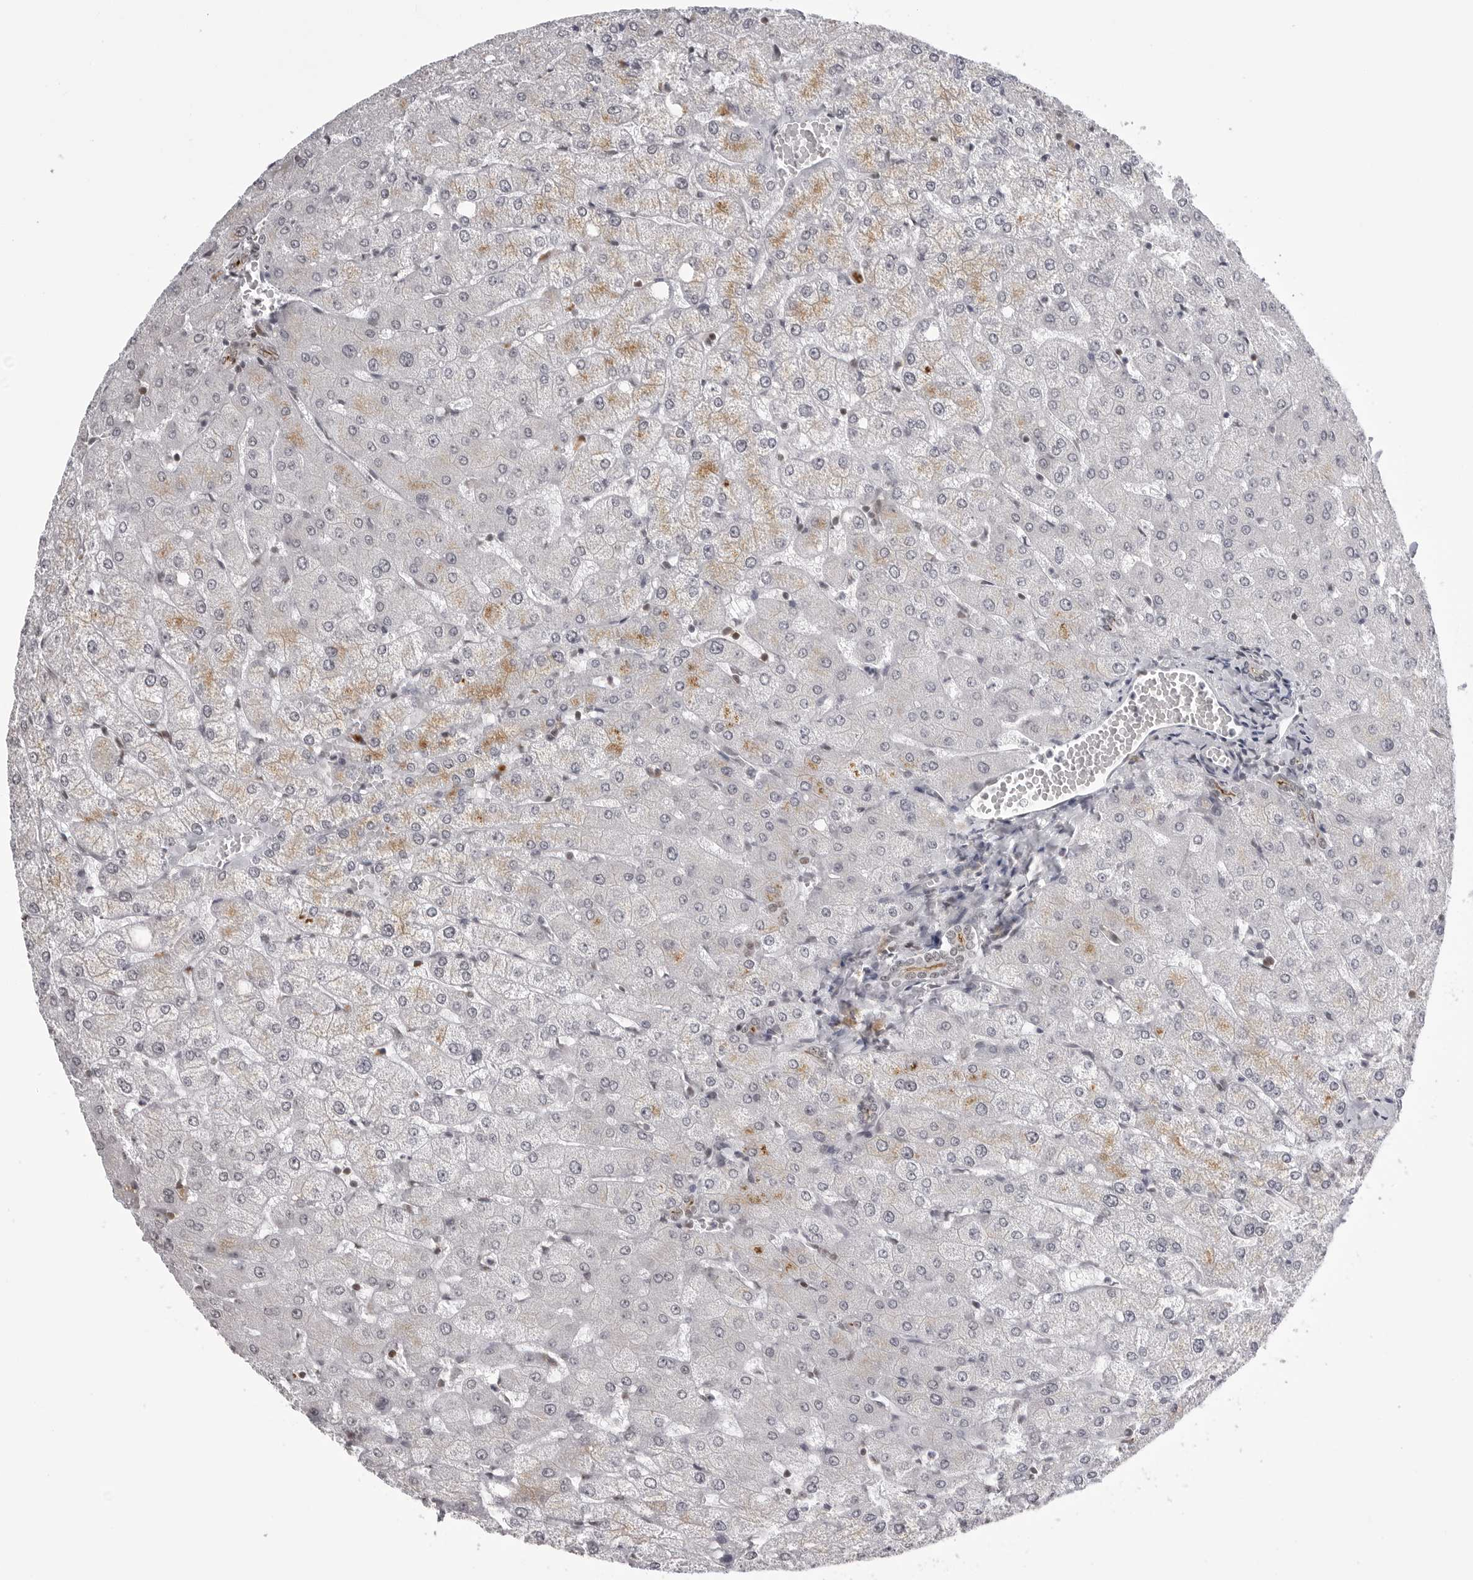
{"staining": {"intensity": "weak", "quantity": "<25%", "location": "cytoplasmic/membranous"}, "tissue": "liver", "cell_type": "Cholangiocytes", "image_type": "normal", "snomed": [{"axis": "morphology", "description": "Normal tissue, NOS"}, {"axis": "topography", "description": "Liver"}], "caption": "Histopathology image shows no significant protein staining in cholangiocytes of unremarkable liver.", "gene": "WRAP53", "patient": {"sex": "female", "age": 54}}